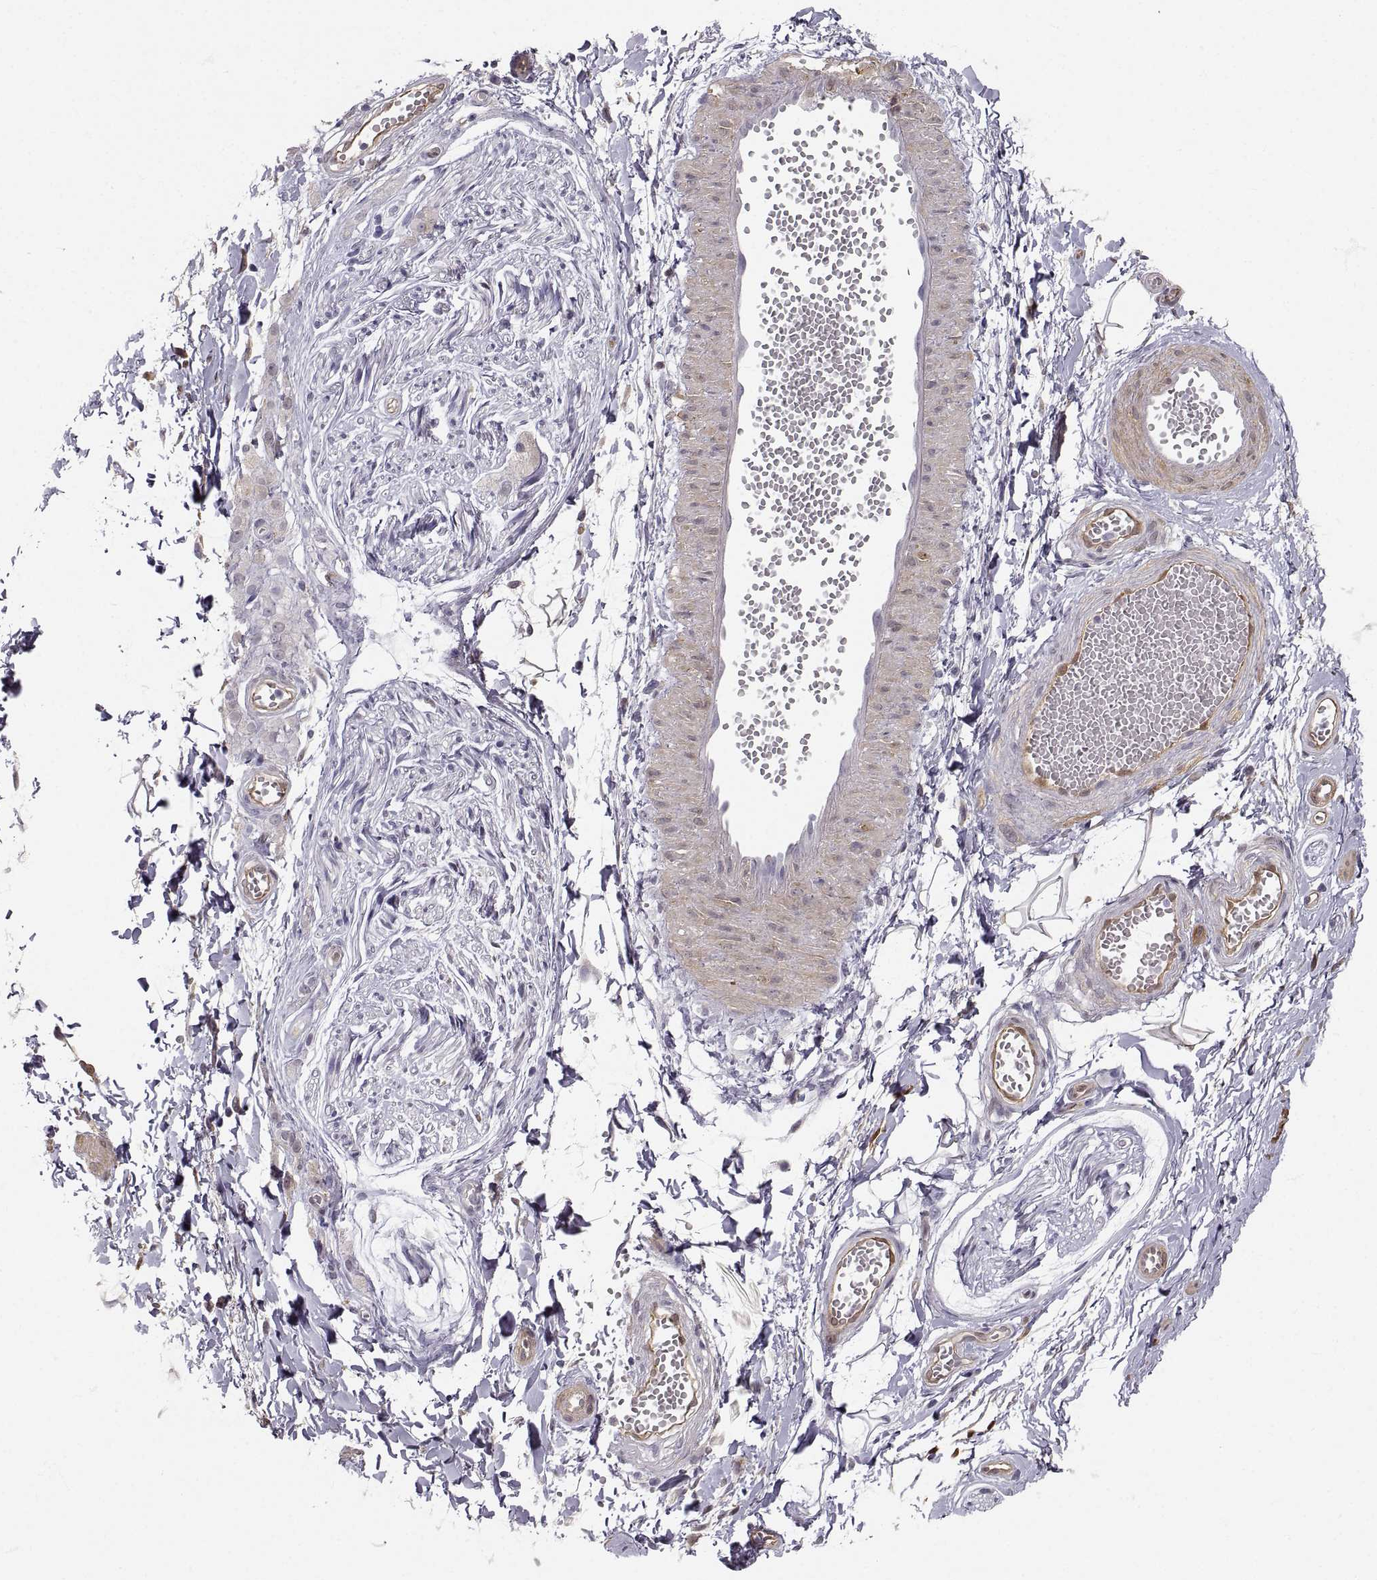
{"staining": {"intensity": "negative", "quantity": "none", "location": "none"}, "tissue": "adipose tissue", "cell_type": "Adipocytes", "image_type": "normal", "snomed": [{"axis": "morphology", "description": "Normal tissue, NOS"}, {"axis": "topography", "description": "Smooth muscle"}, {"axis": "topography", "description": "Peripheral nerve tissue"}], "caption": "Immunohistochemistry image of unremarkable adipose tissue: human adipose tissue stained with DAB (3,3'-diaminobenzidine) shows no significant protein positivity in adipocytes. Brightfield microscopy of IHC stained with DAB (brown) and hematoxylin (blue), captured at high magnification.", "gene": "PGM5", "patient": {"sex": "male", "age": 22}}